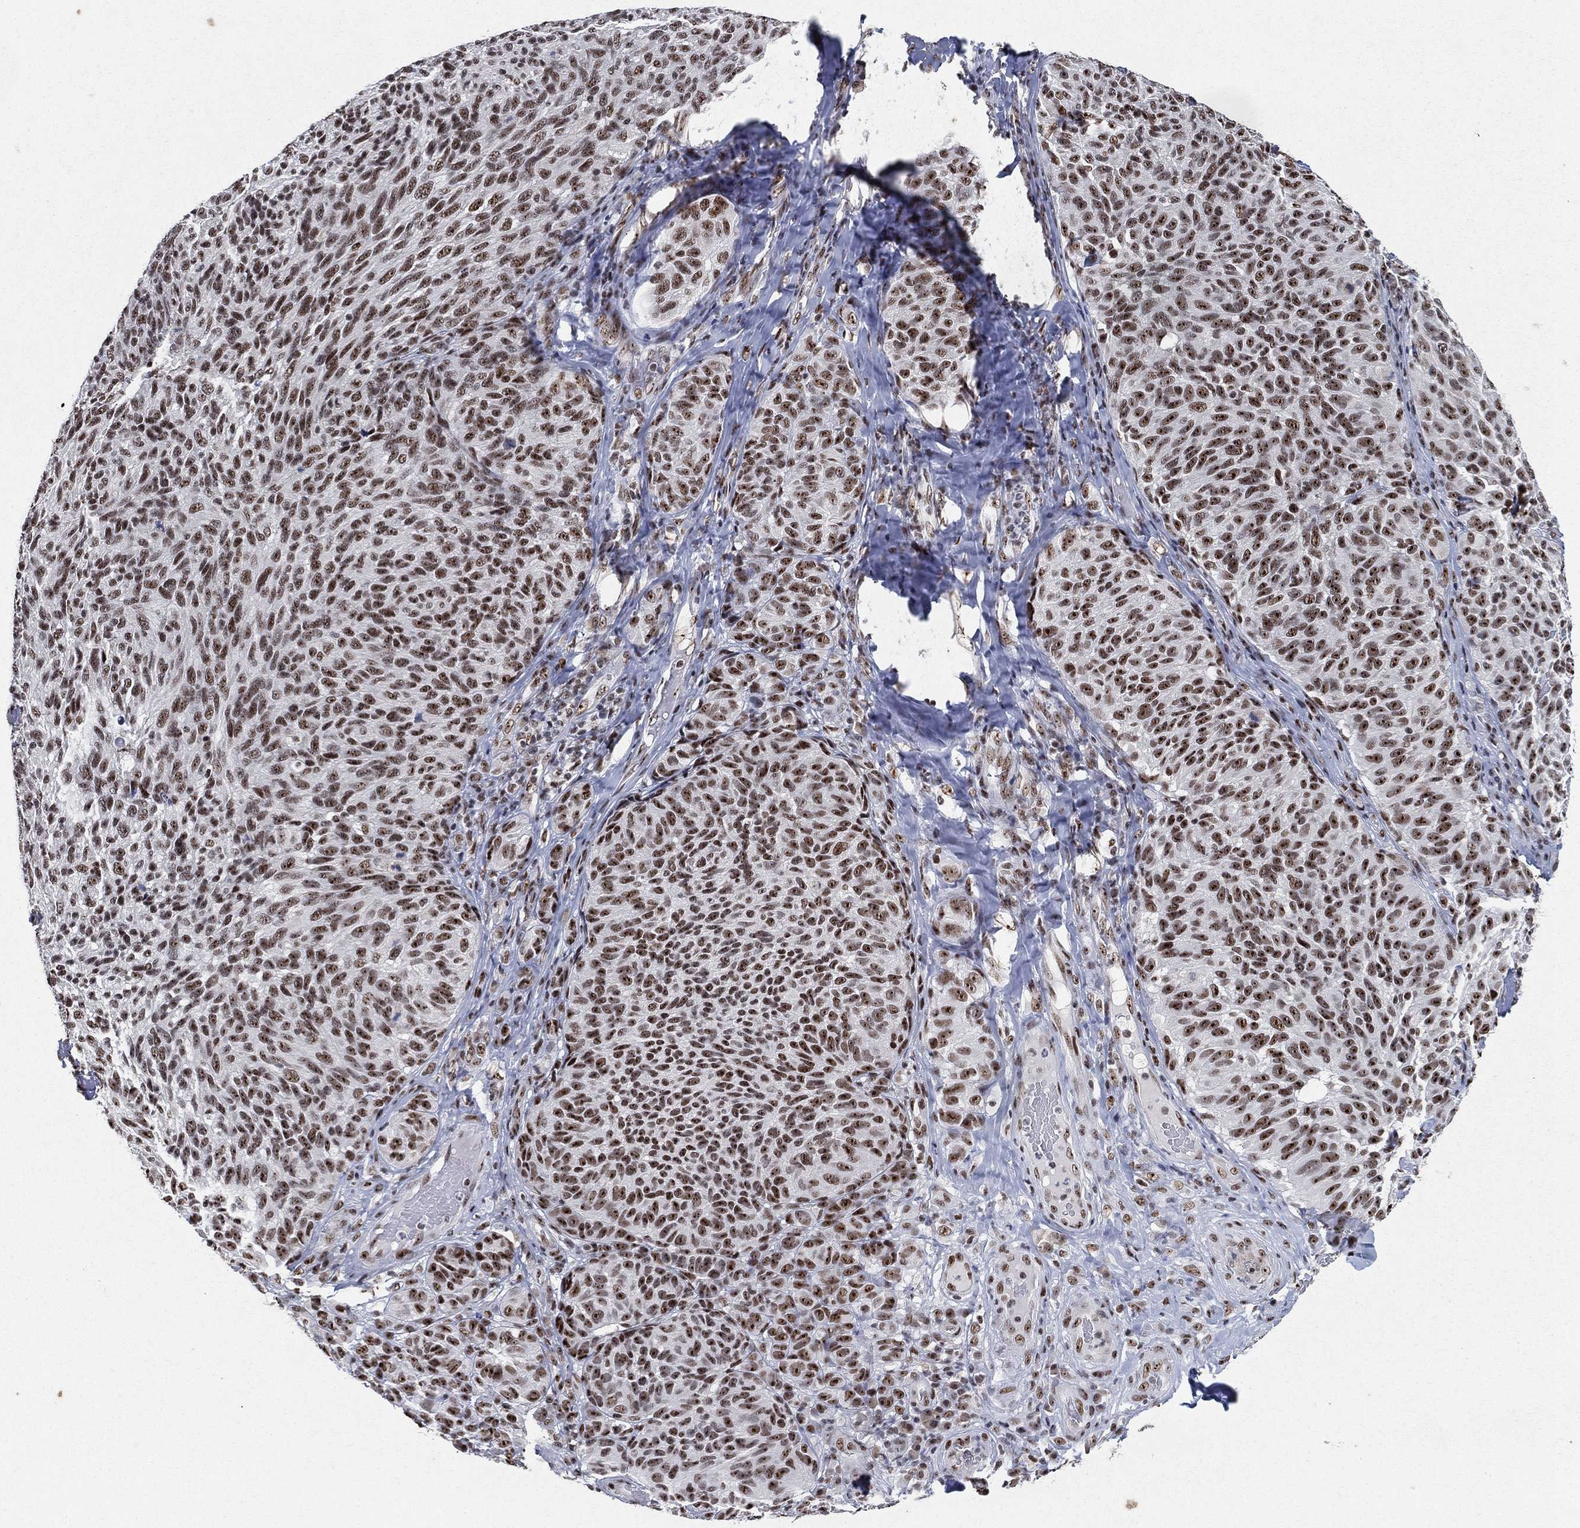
{"staining": {"intensity": "moderate", "quantity": ">75%", "location": "nuclear"}, "tissue": "melanoma", "cell_type": "Tumor cells", "image_type": "cancer", "snomed": [{"axis": "morphology", "description": "Malignant melanoma, NOS"}, {"axis": "topography", "description": "Skin"}], "caption": "DAB immunohistochemical staining of malignant melanoma displays moderate nuclear protein expression in about >75% of tumor cells.", "gene": "DDX27", "patient": {"sex": "female", "age": 73}}